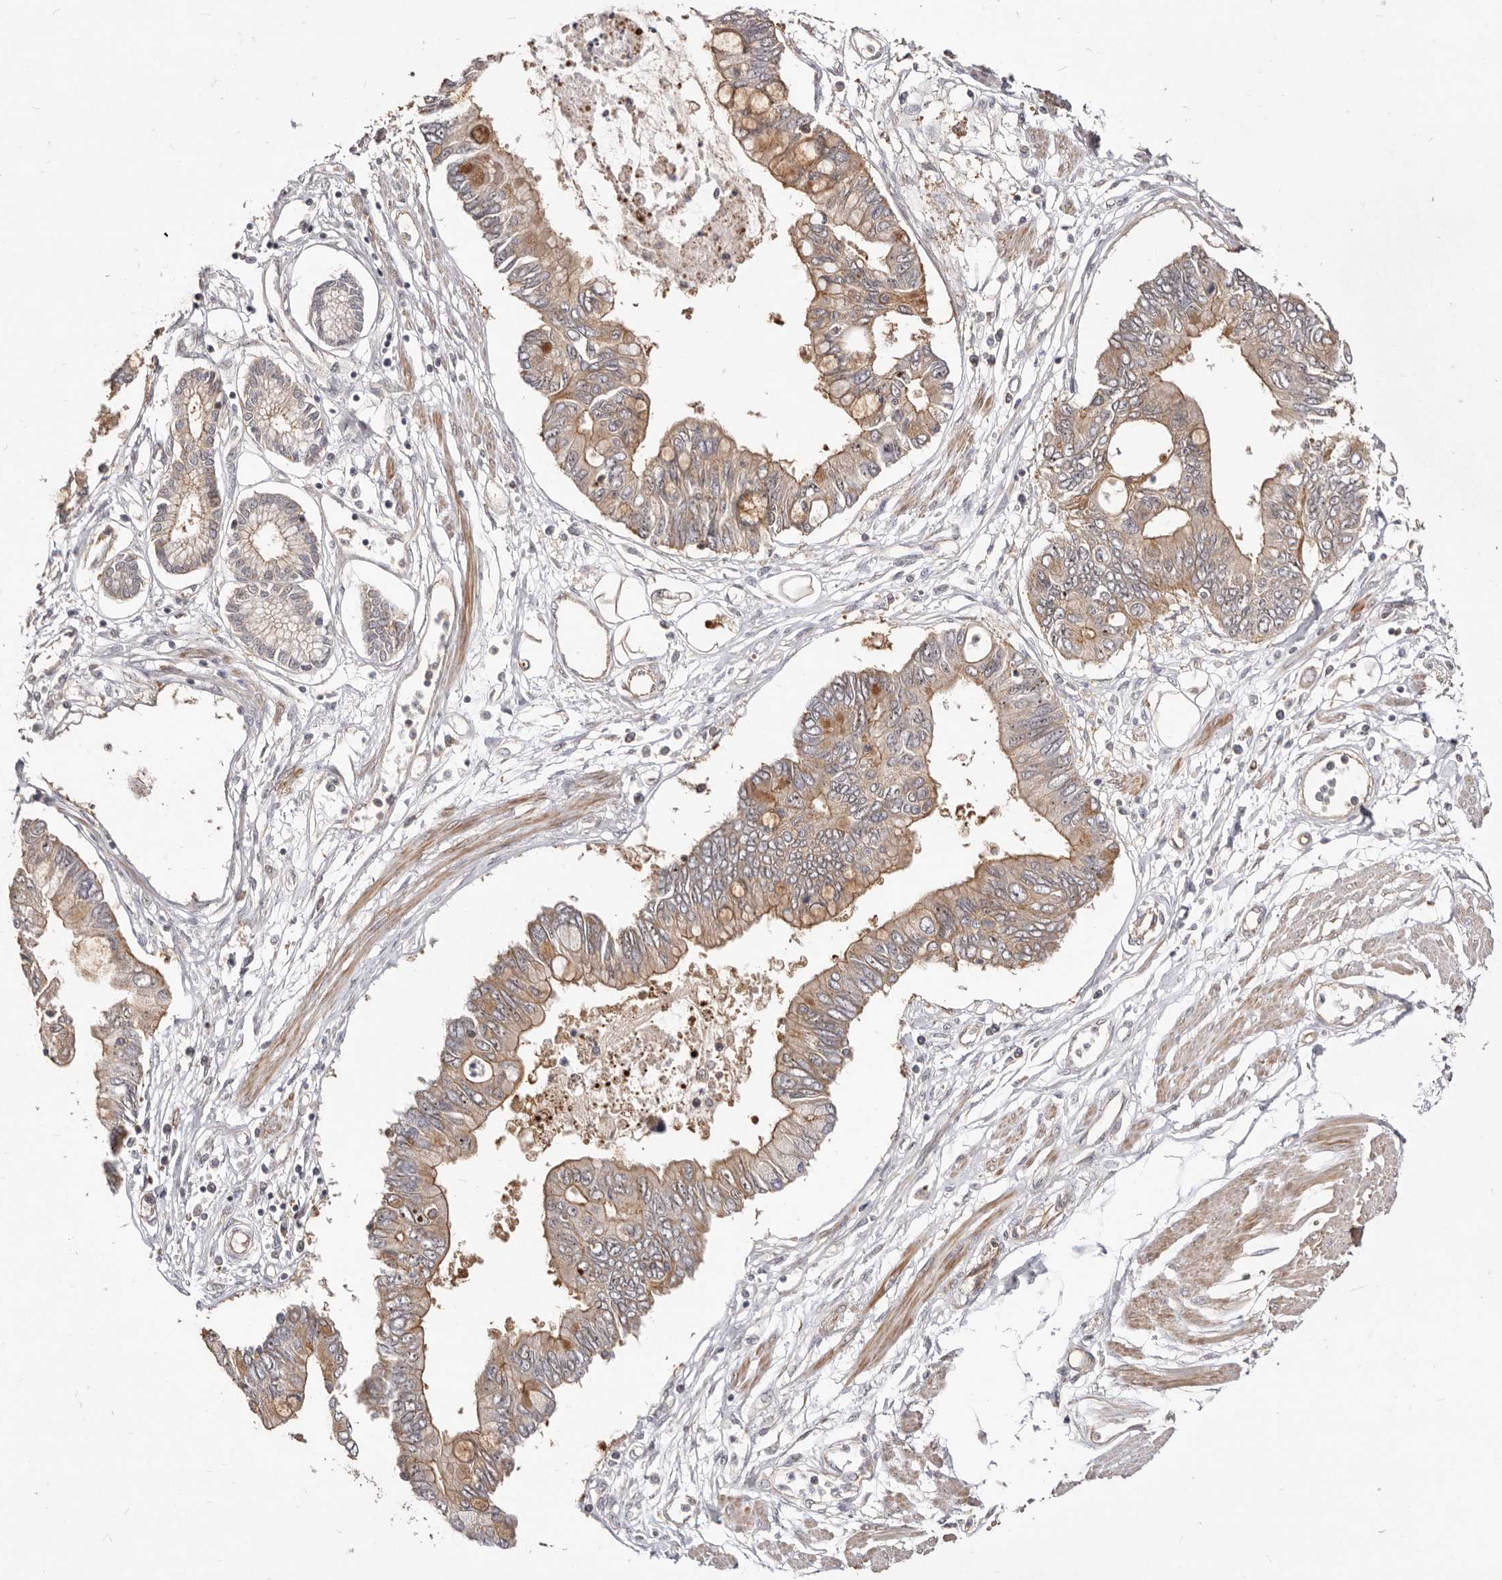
{"staining": {"intensity": "moderate", "quantity": "25%-75%", "location": "cytoplasmic/membranous"}, "tissue": "pancreatic cancer", "cell_type": "Tumor cells", "image_type": "cancer", "snomed": [{"axis": "morphology", "description": "Adenocarcinoma, NOS"}, {"axis": "topography", "description": "Pancreas"}], "caption": "Pancreatic cancer (adenocarcinoma) stained with a protein marker shows moderate staining in tumor cells.", "gene": "GPATCH4", "patient": {"sex": "female", "age": 77}}